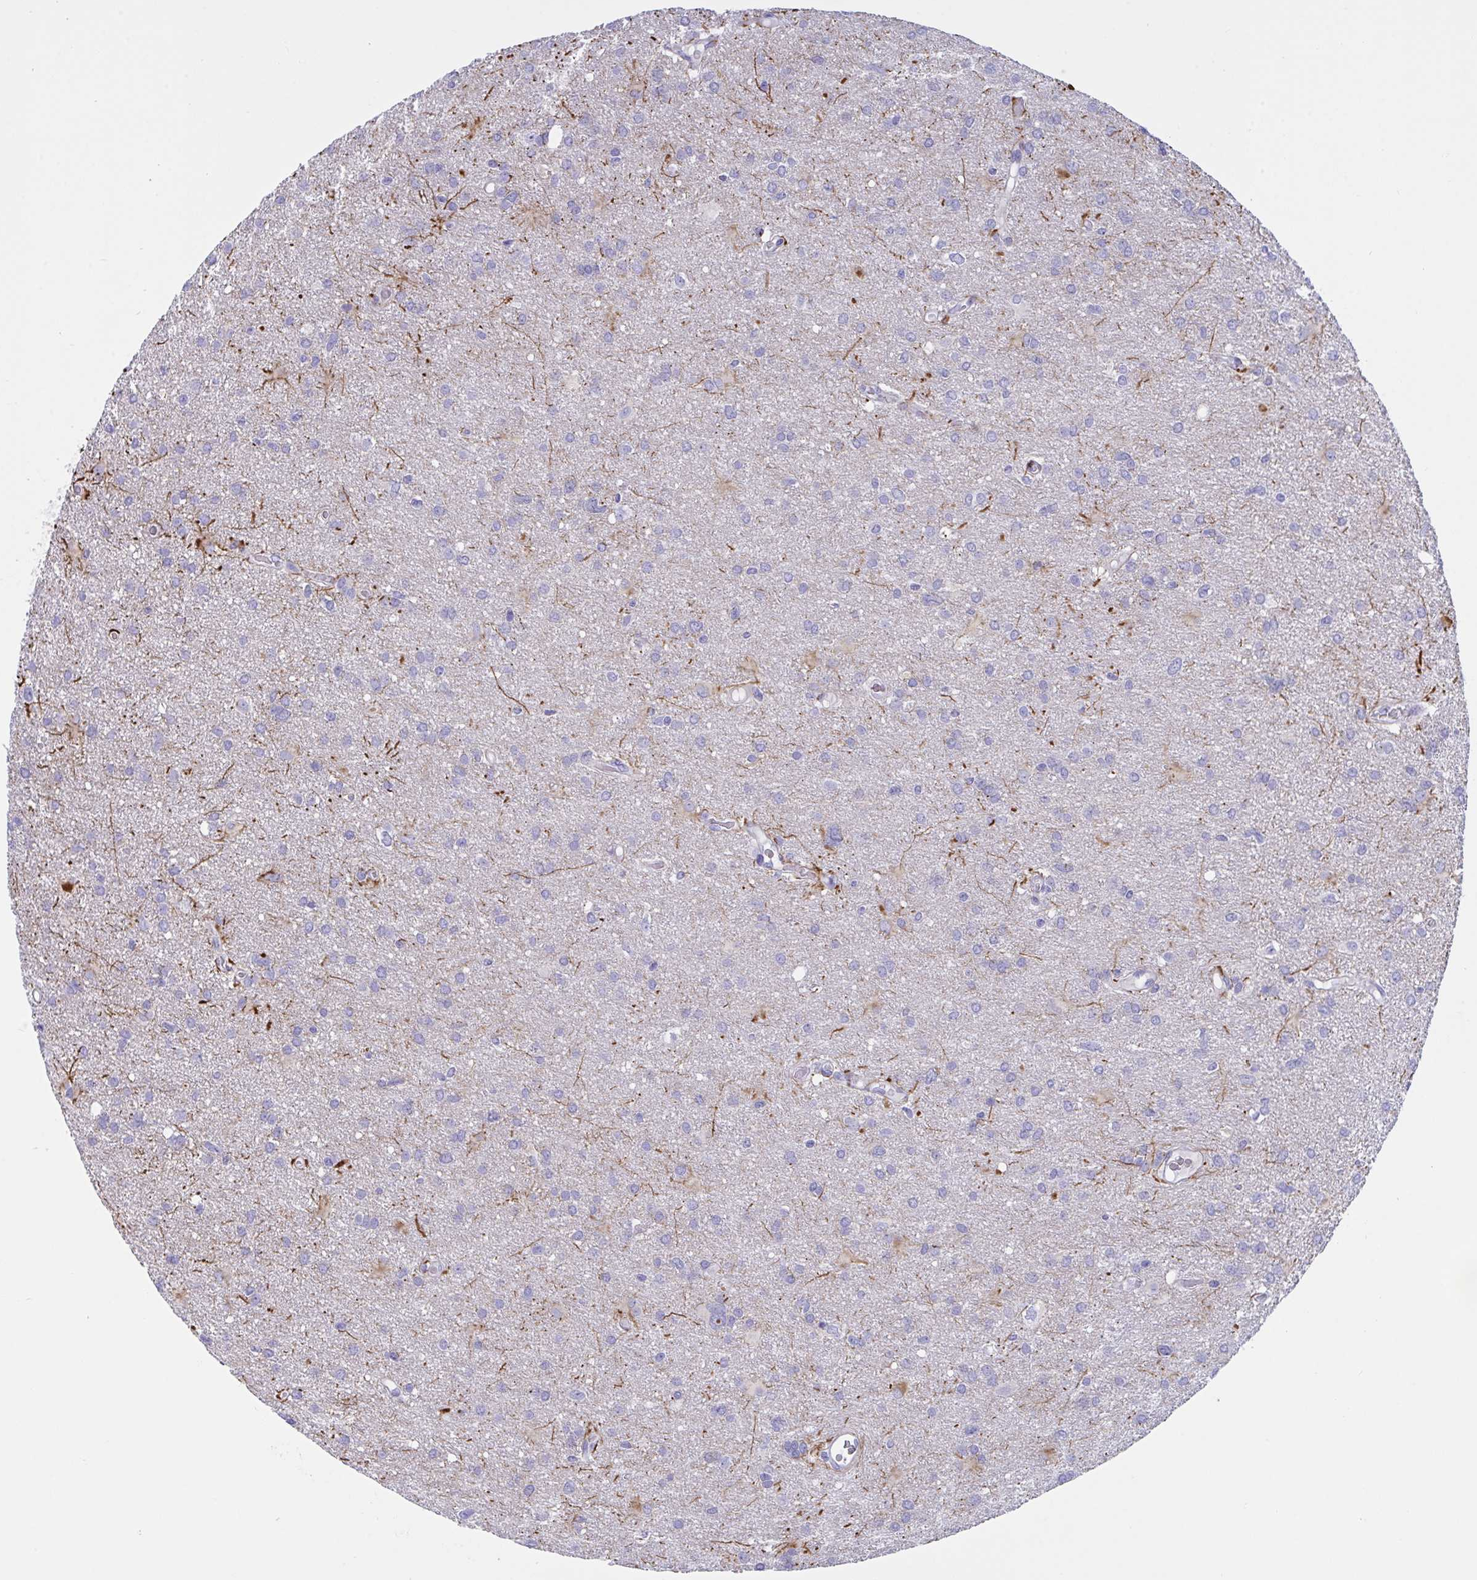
{"staining": {"intensity": "negative", "quantity": "none", "location": "none"}, "tissue": "glioma", "cell_type": "Tumor cells", "image_type": "cancer", "snomed": [{"axis": "morphology", "description": "Glioma, malignant, High grade"}, {"axis": "topography", "description": "Brain"}], "caption": "Tumor cells are negative for brown protein staining in glioma. Nuclei are stained in blue.", "gene": "OXLD1", "patient": {"sex": "male", "age": 53}}